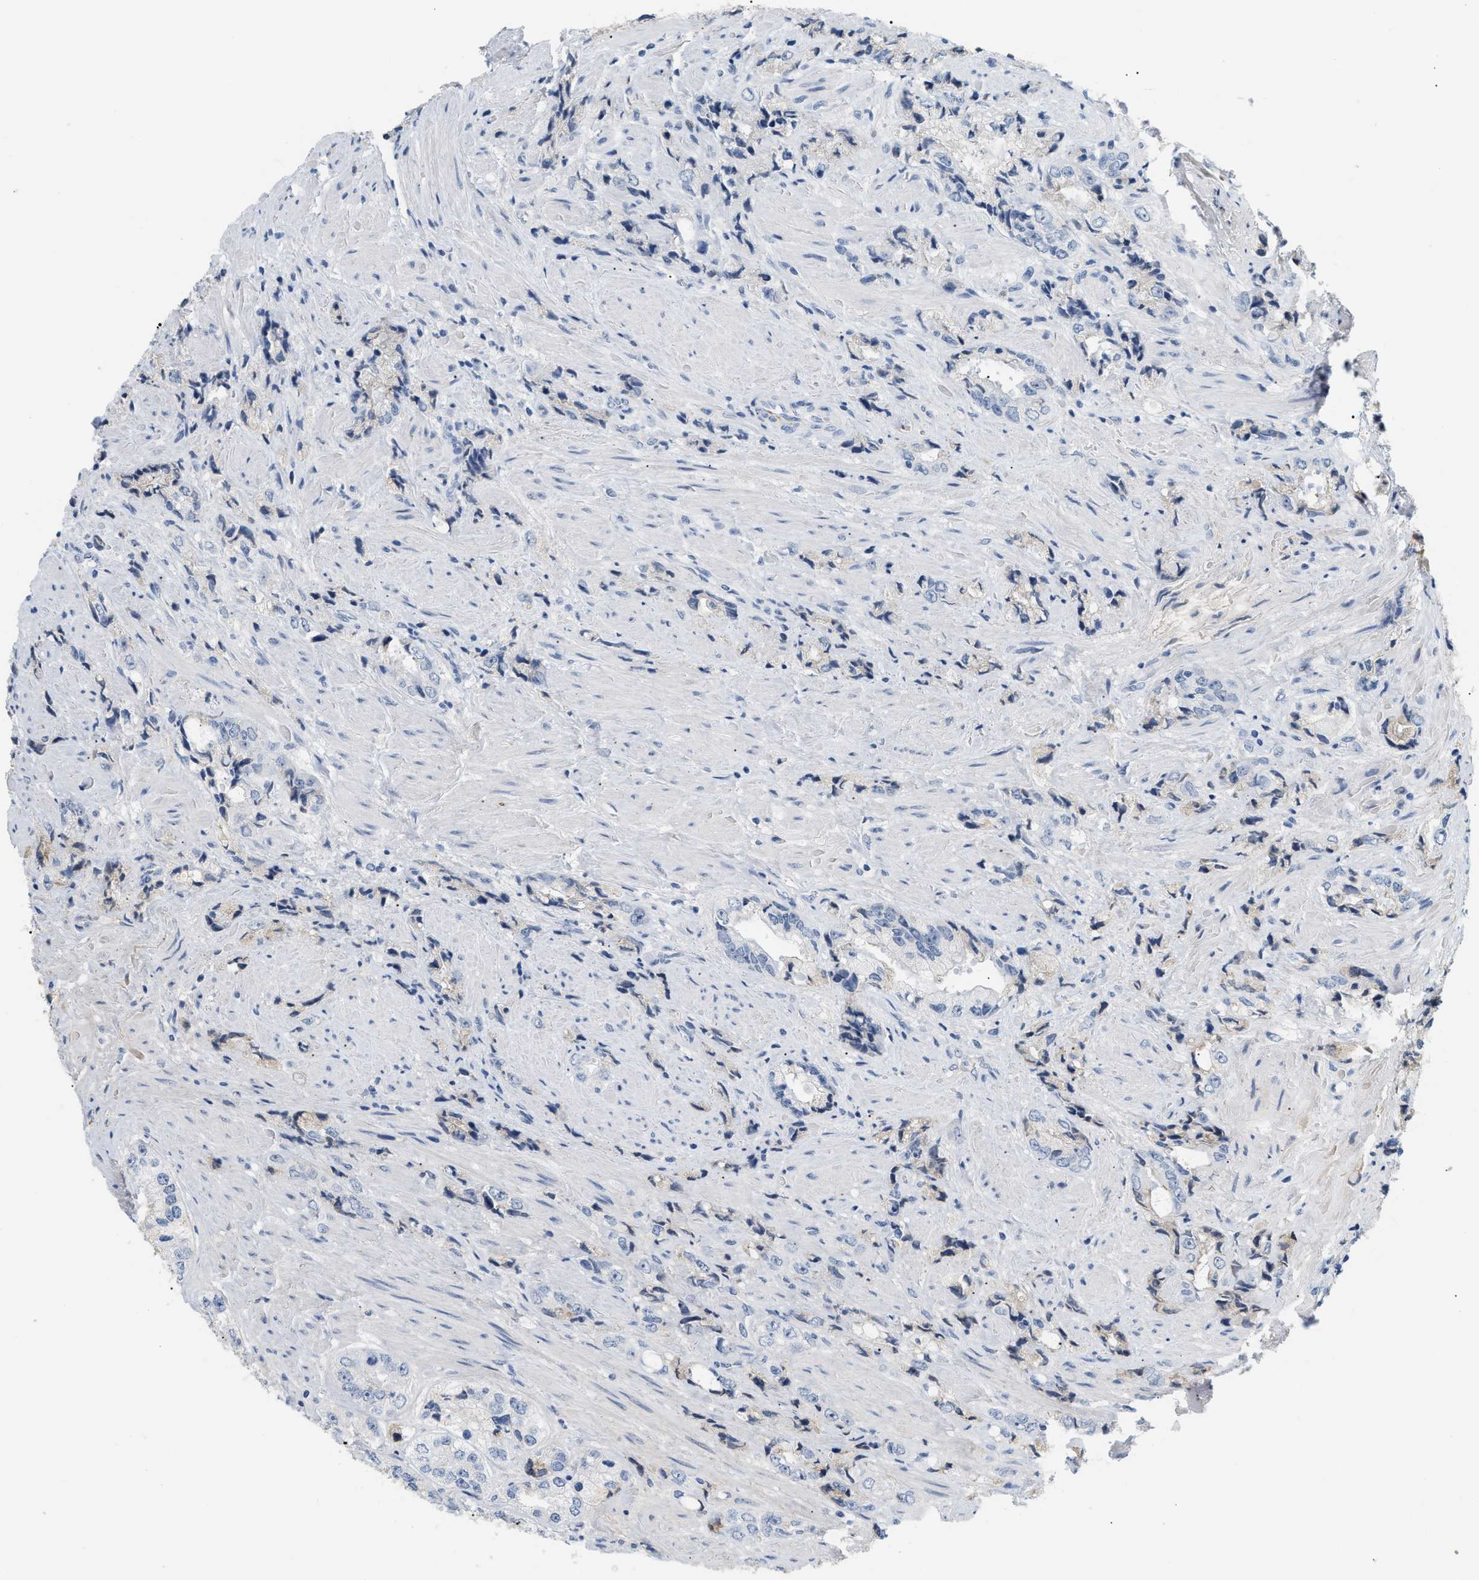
{"staining": {"intensity": "negative", "quantity": "none", "location": "none"}, "tissue": "prostate cancer", "cell_type": "Tumor cells", "image_type": "cancer", "snomed": [{"axis": "morphology", "description": "Adenocarcinoma, High grade"}, {"axis": "topography", "description": "Prostate"}], "caption": "The immunohistochemistry histopathology image has no significant staining in tumor cells of prostate cancer (high-grade adenocarcinoma) tissue. (DAB immunohistochemistry (IHC) with hematoxylin counter stain).", "gene": "CFH", "patient": {"sex": "male", "age": 61}}